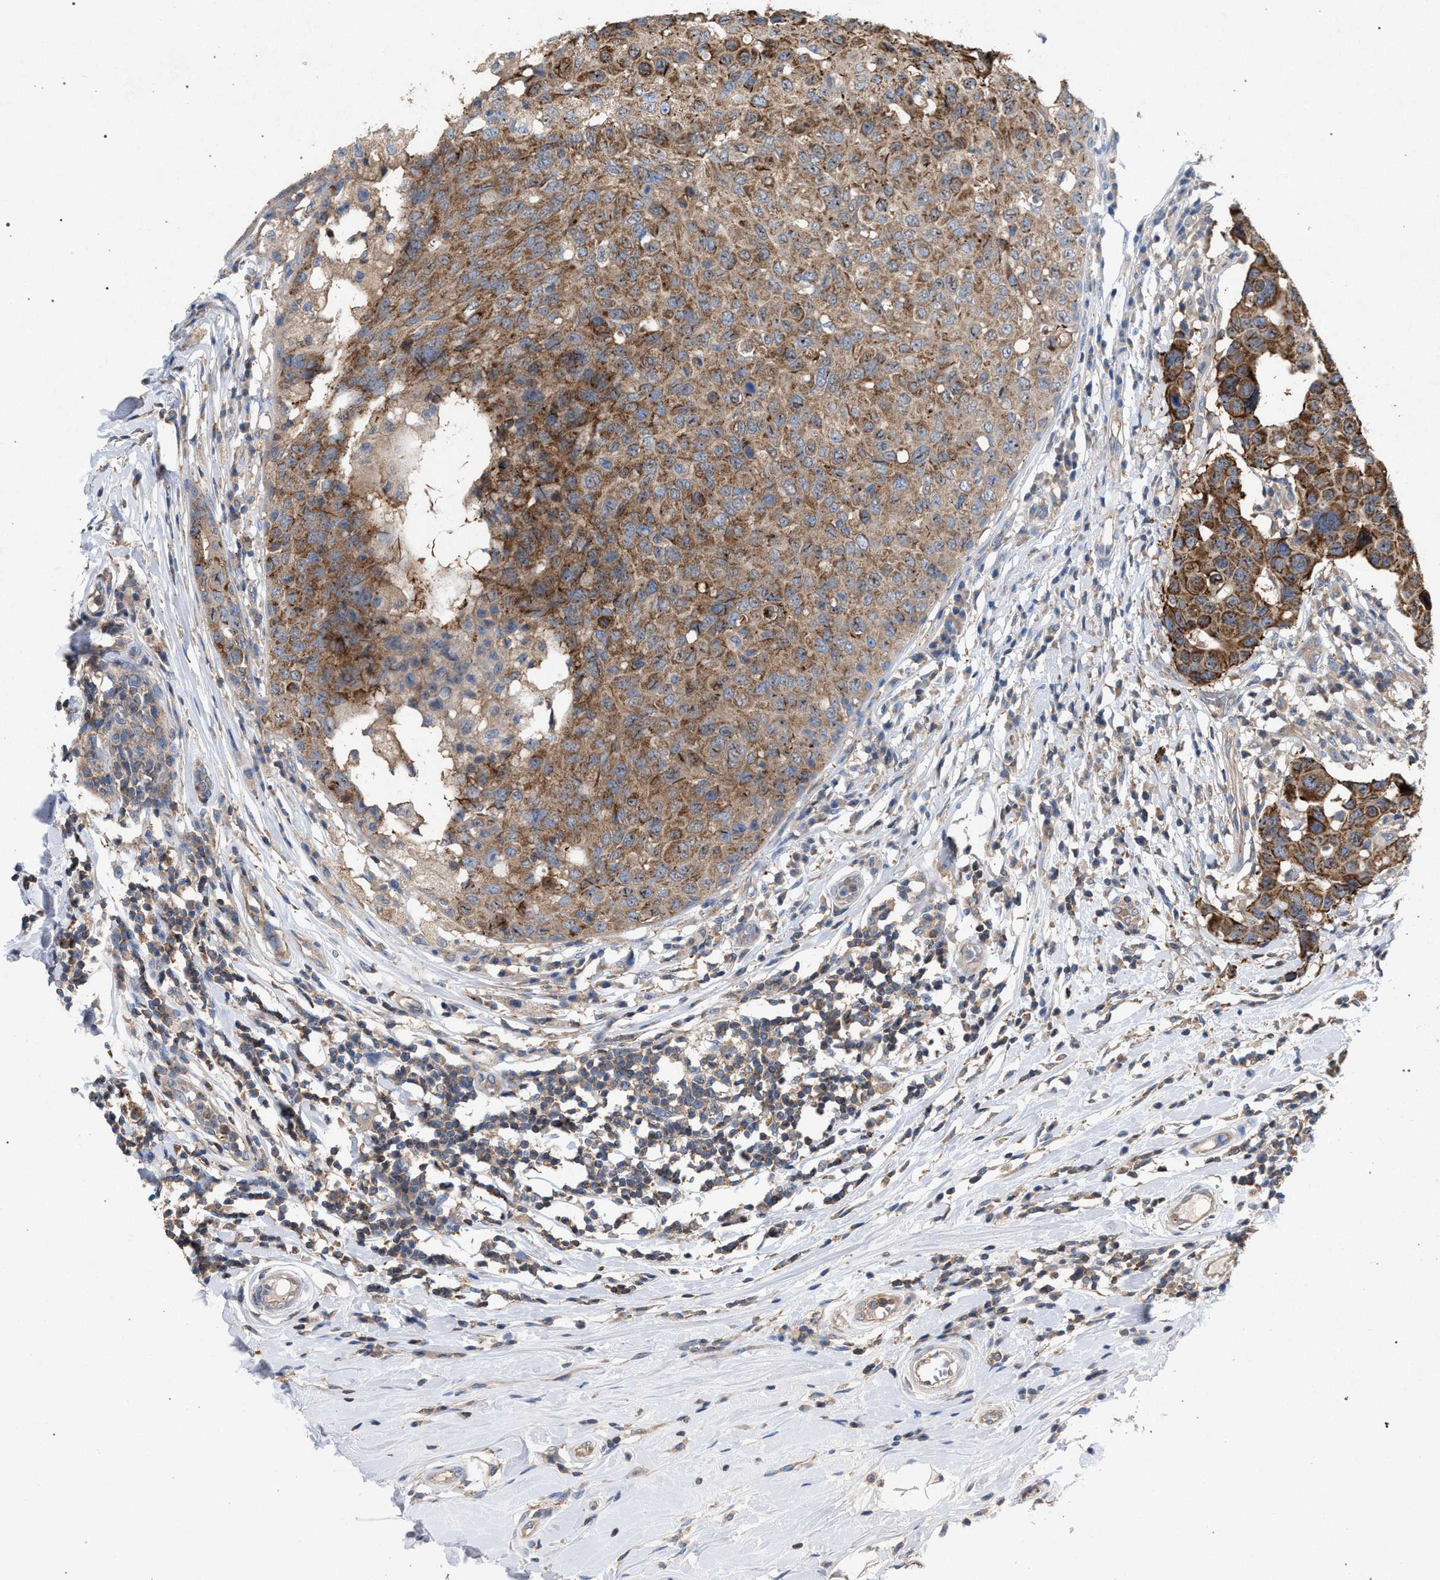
{"staining": {"intensity": "moderate", "quantity": ">75%", "location": "cytoplasmic/membranous"}, "tissue": "breast cancer", "cell_type": "Tumor cells", "image_type": "cancer", "snomed": [{"axis": "morphology", "description": "Duct carcinoma"}, {"axis": "topography", "description": "Breast"}], "caption": "Invasive ductal carcinoma (breast) was stained to show a protein in brown. There is medium levels of moderate cytoplasmic/membranous expression in about >75% of tumor cells.", "gene": "VPS13A", "patient": {"sex": "female", "age": 27}}